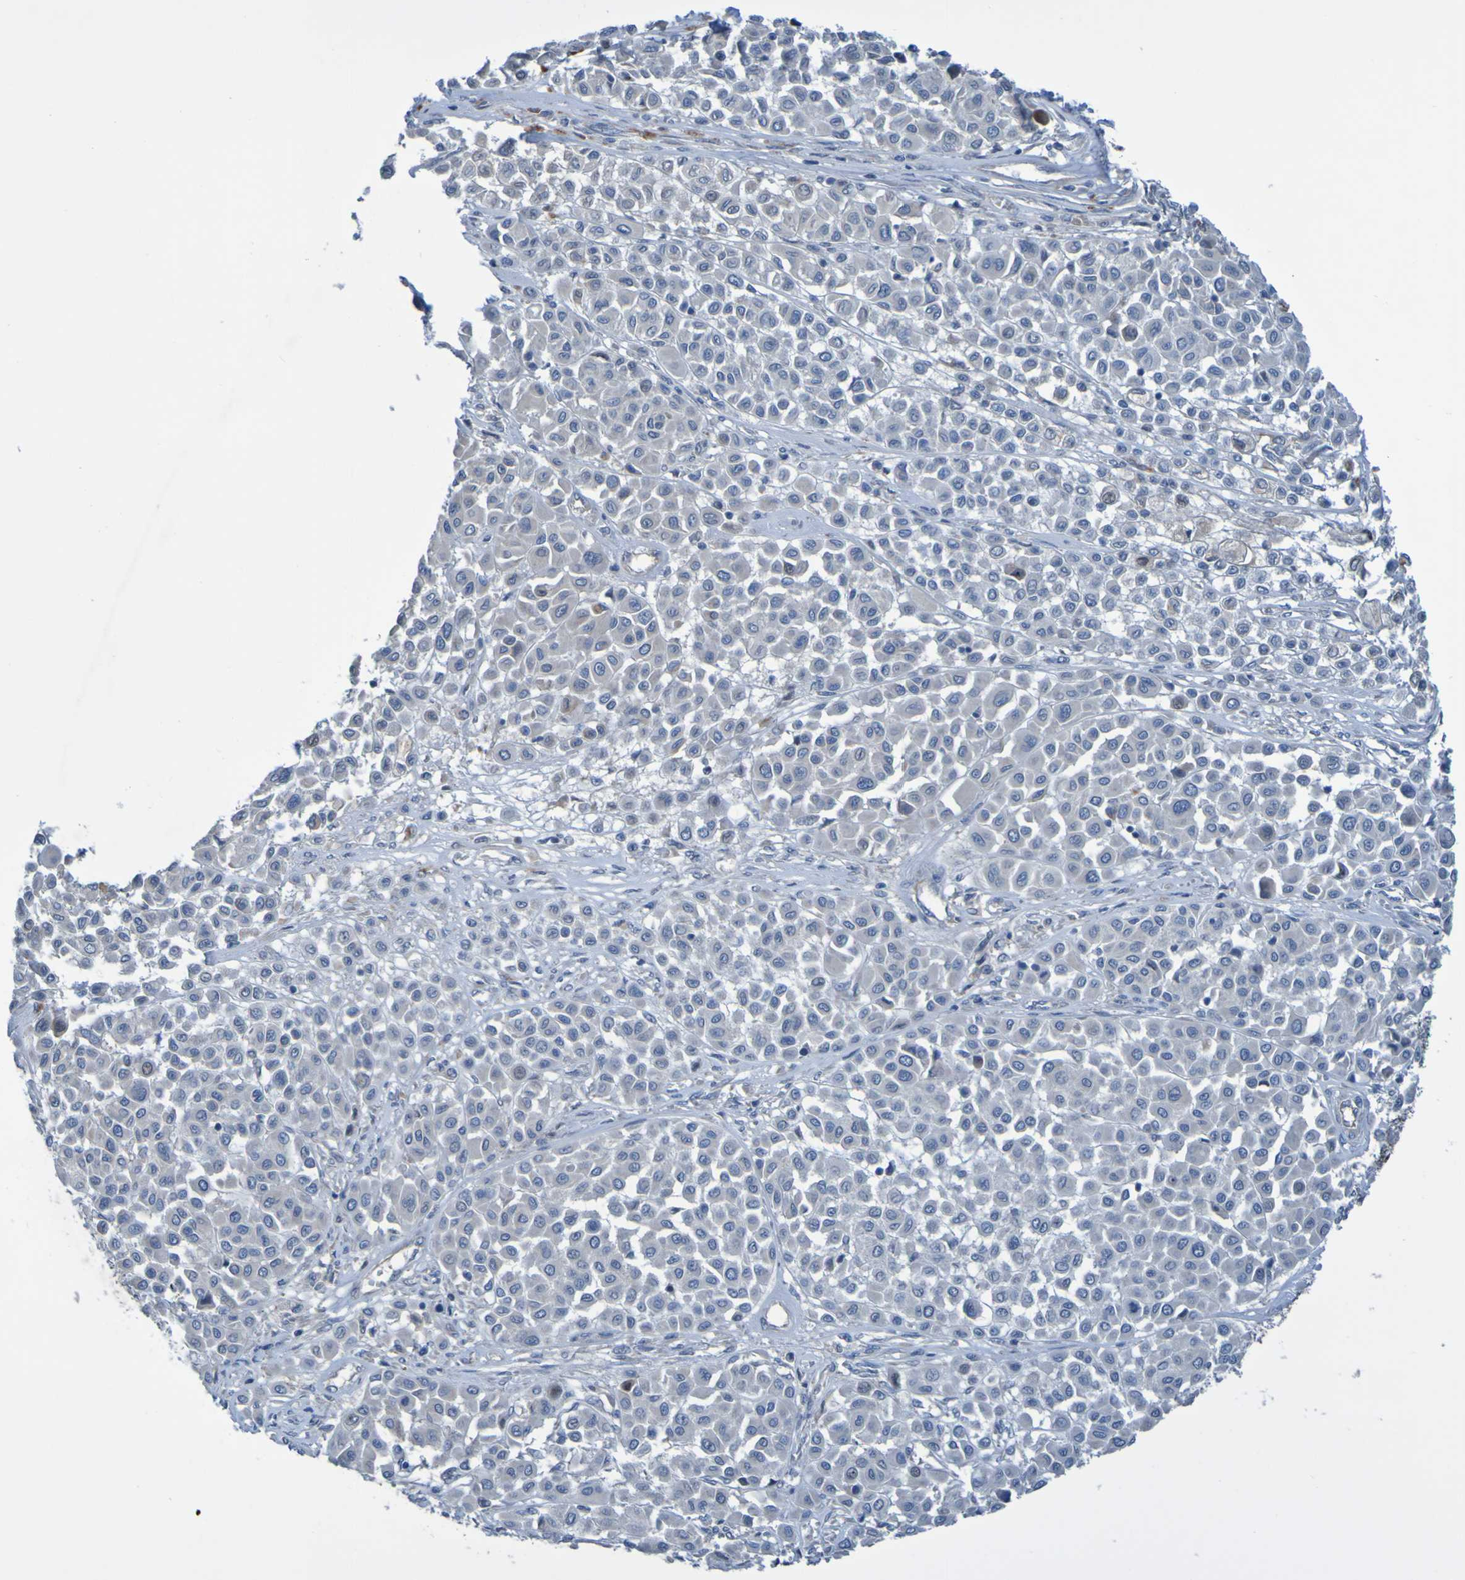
{"staining": {"intensity": "negative", "quantity": "none", "location": "none"}, "tissue": "melanoma", "cell_type": "Tumor cells", "image_type": "cancer", "snomed": [{"axis": "morphology", "description": "Malignant melanoma, Metastatic site"}, {"axis": "topography", "description": "Soft tissue"}], "caption": "Photomicrograph shows no protein staining in tumor cells of melanoma tissue. (DAB immunohistochemistry (IHC), high magnification).", "gene": "NPRL3", "patient": {"sex": "male", "age": 41}}